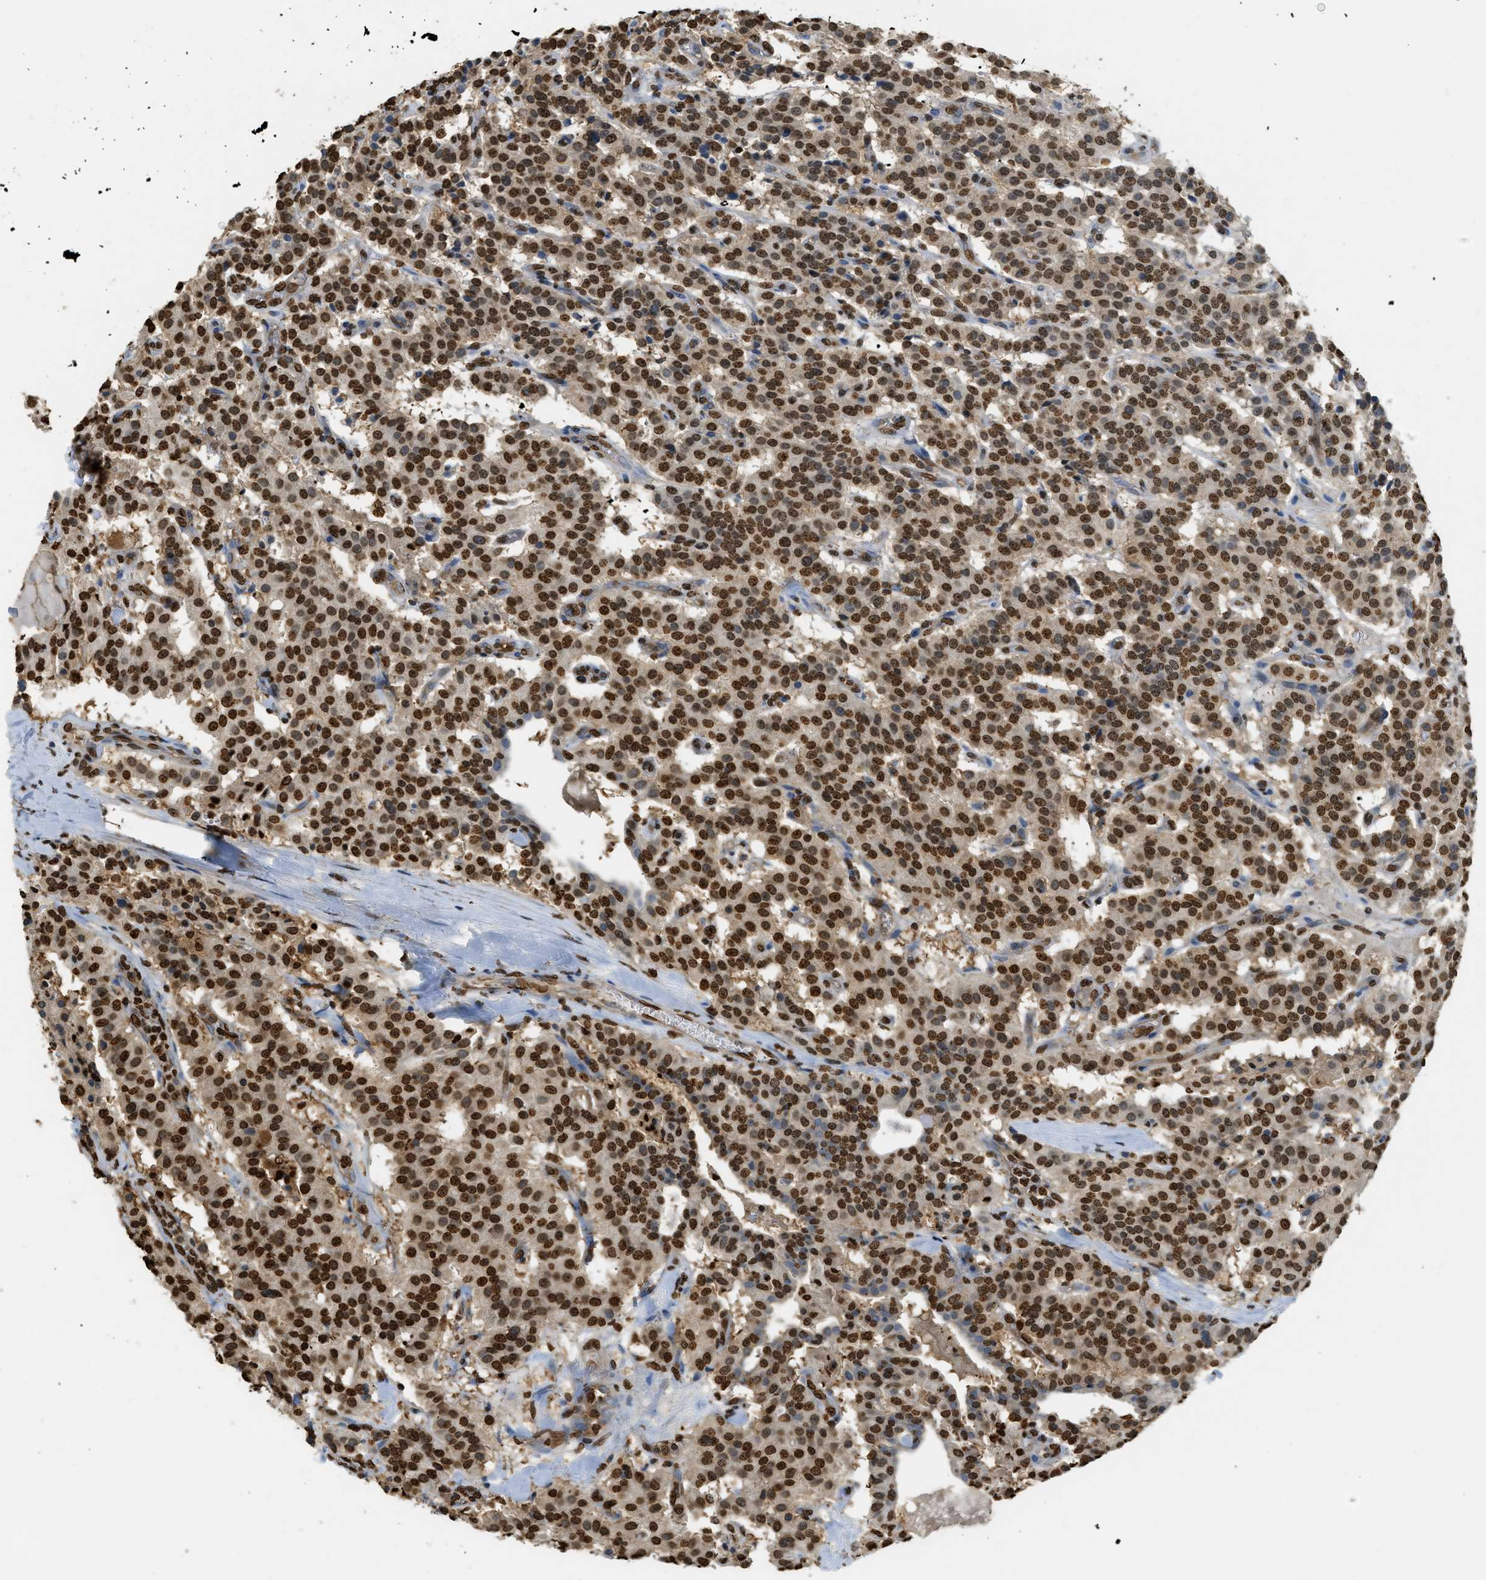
{"staining": {"intensity": "strong", "quantity": ">75%", "location": "nuclear"}, "tissue": "carcinoid", "cell_type": "Tumor cells", "image_type": "cancer", "snomed": [{"axis": "morphology", "description": "Carcinoid, malignant, NOS"}, {"axis": "topography", "description": "Lung"}], "caption": "Protein analysis of malignant carcinoid tissue exhibits strong nuclear expression in approximately >75% of tumor cells.", "gene": "NR5A2", "patient": {"sex": "male", "age": 30}}